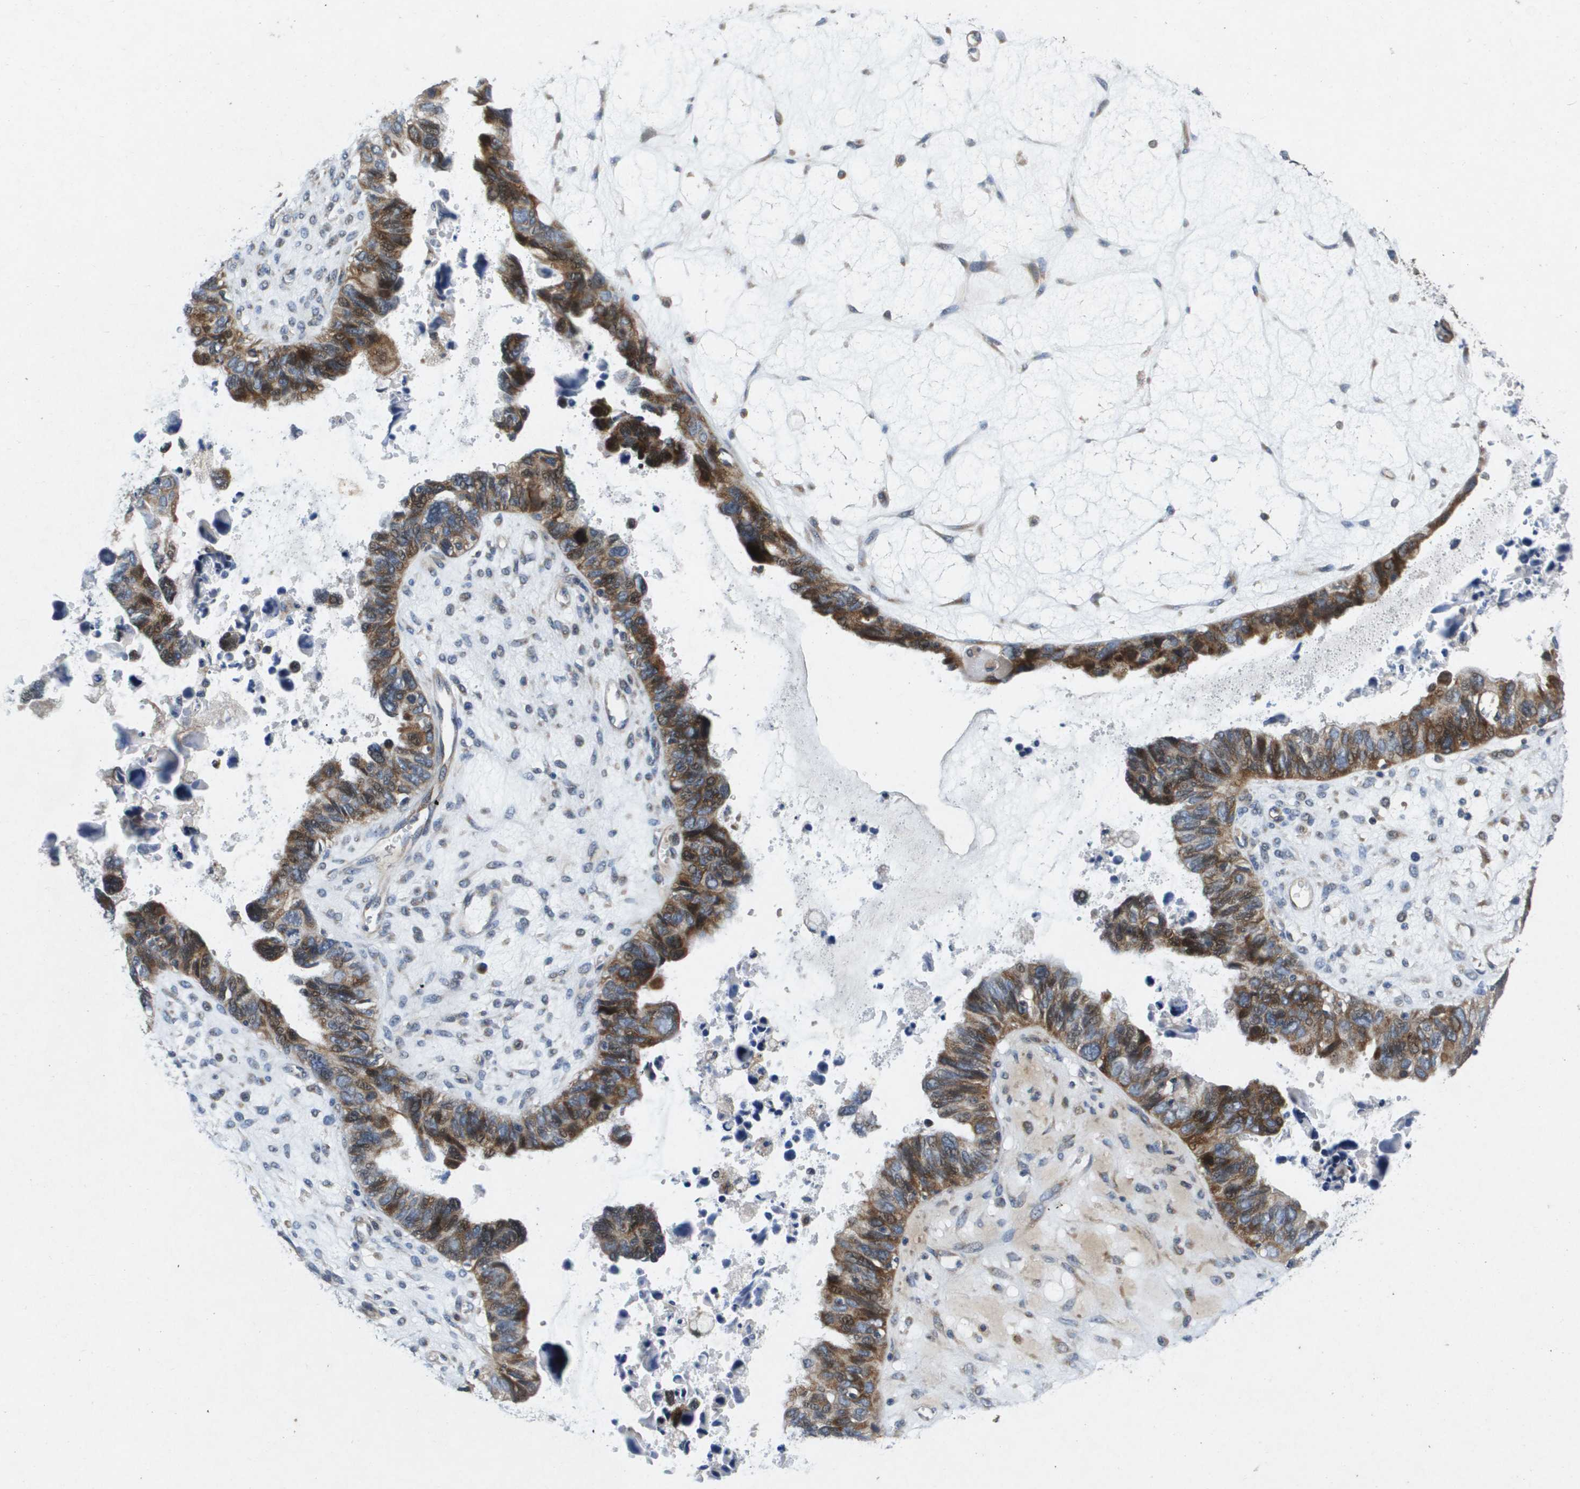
{"staining": {"intensity": "moderate", "quantity": "25%-75%", "location": "cytoplasmic/membranous,nuclear"}, "tissue": "ovarian cancer", "cell_type": "Tumor cells", "image_type": "cancer", "snomed": [{"axis": "morphology", "description": "Cystadenocarcinoma, serous, NOS"}, {"axis": "topography", "description": "Ovary"}], "caption": "Protein staining of ovarian cancer tissue shows moderate cytoplasmic/membranous and nuclear staining in about 25%-75% of tumor cells.", "gene": "ENTPD2", "patient": {"sex": "female", "age": 79}}